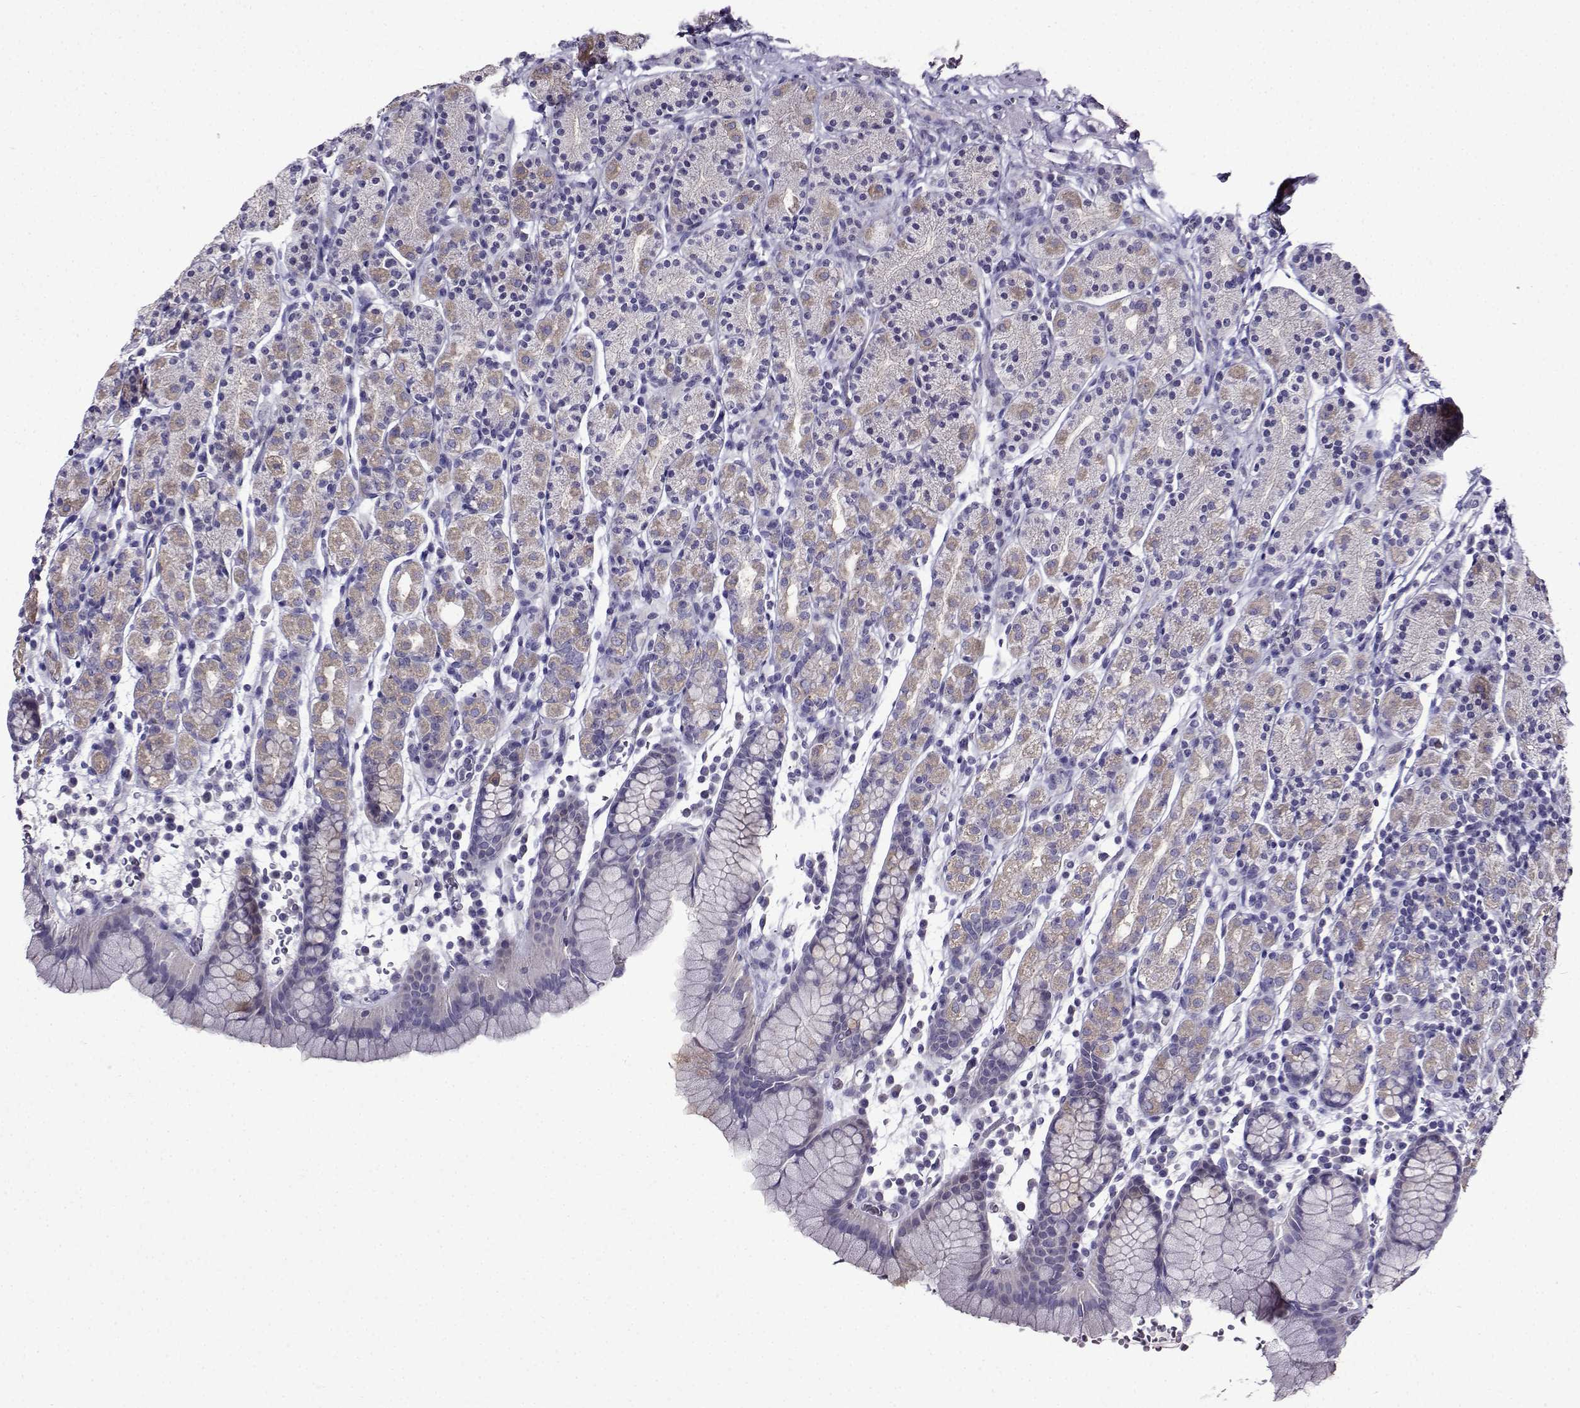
{"staining": {"intensity": "weak", "quantity": "<25%", "location": "cytoplasmic/membranous"}, "tissue": "stomach", "cell_type": "Glandular cells", "image_type": "normal", "snomed": [{"axis": "morphology", "description": "Normal tissue, NOS"}, {"axis": "topography", "description": "Stomach, upper"}, {"axis": "topography", "description": "Stomach"}], "caption": "Immunohistochemistry (IHC) micrograph of benign stomach stained for a protein (brown), which reveals no staining in glandular cells. (Stains: DAB (3,3'-diaminobenzidine) immunohistochemistry with hematoxylin counter stain, Microscopy: brightfield microscopy at high magnification).", "gene": "TMEM266", "patient": {"sex": "male", "age": 62}}